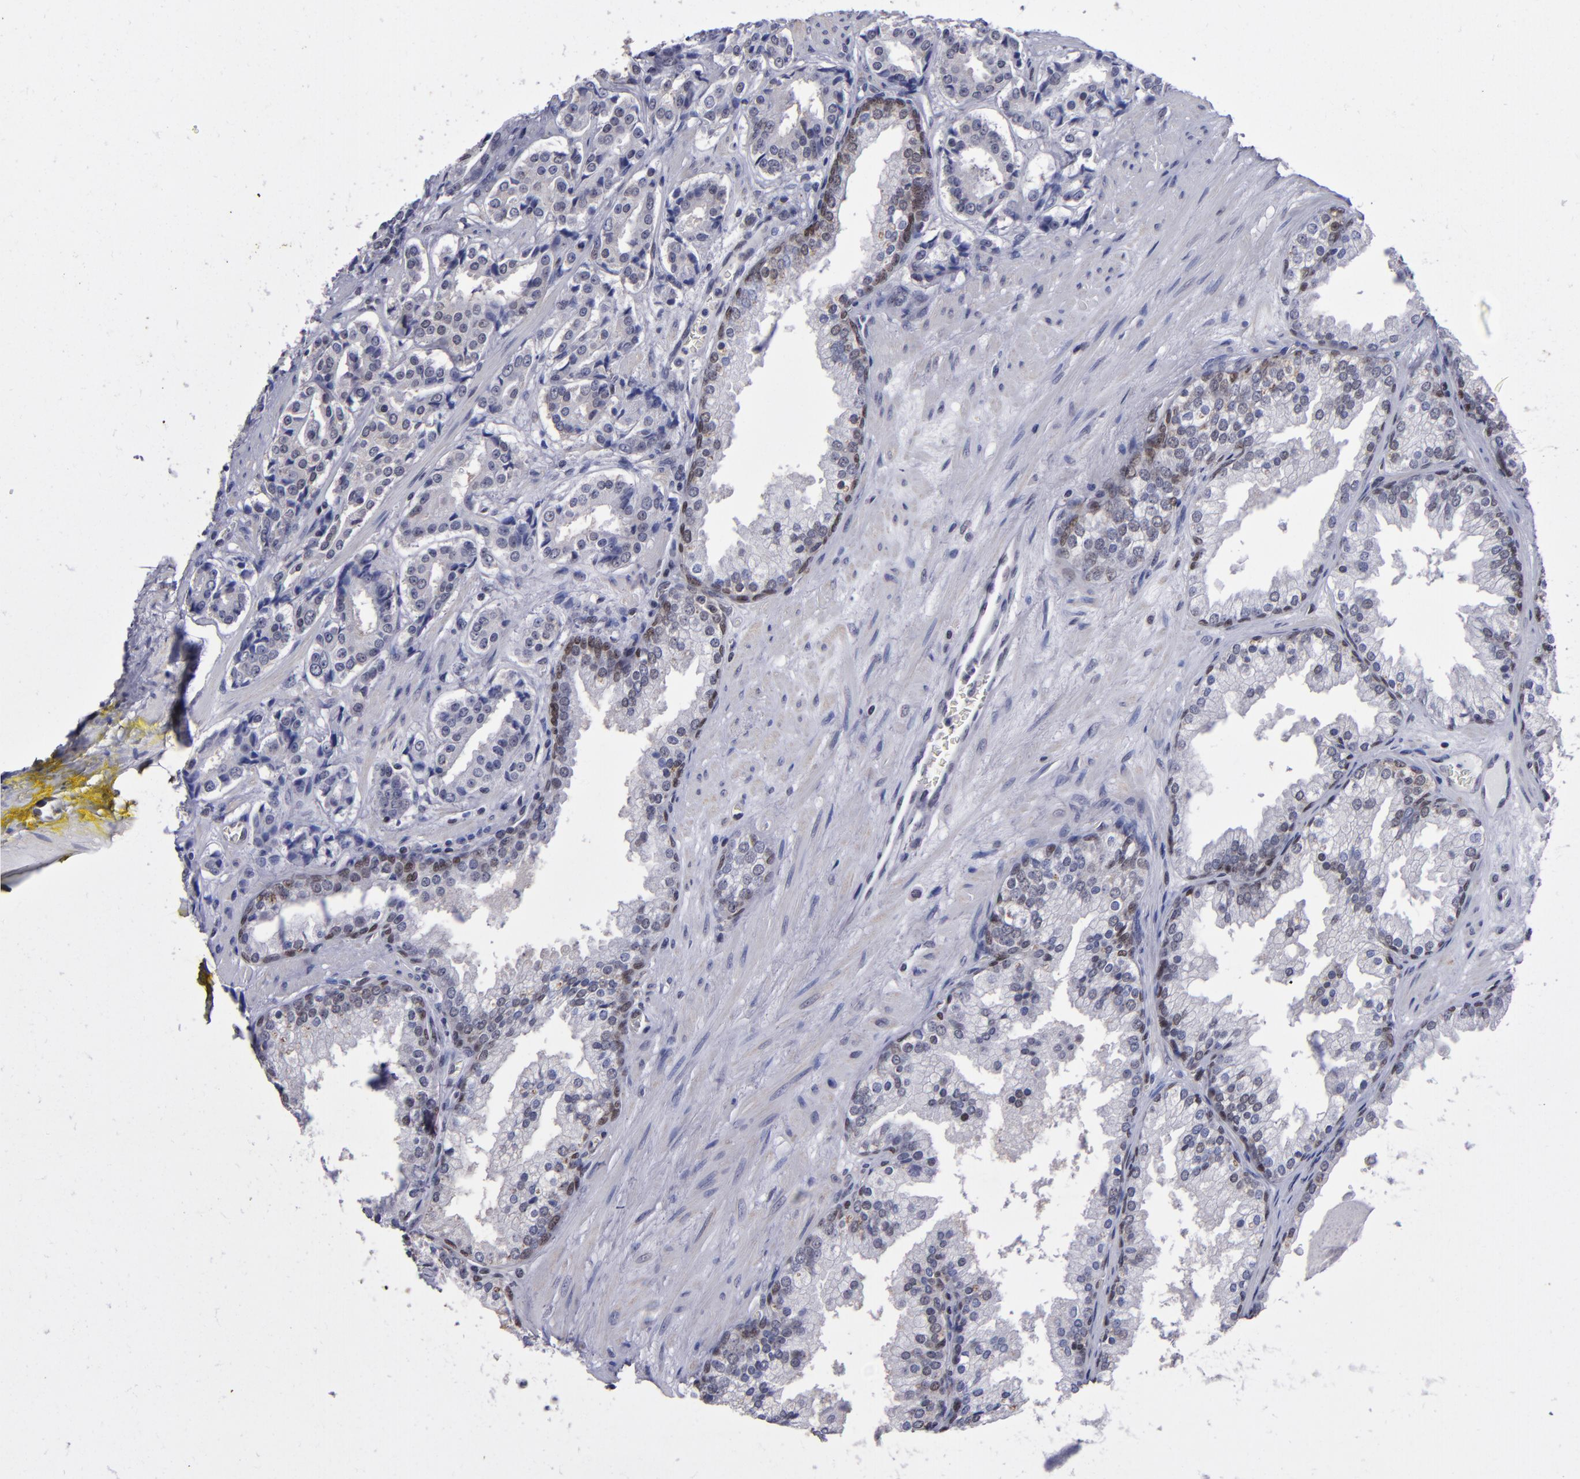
{"staining": {"intensity": "weak", "quantity": "25%-75%", "location": "cytoplasmic/membranous"}, "tissue": "prostate cancer", "cell_type": "Tumor cells", "image_type": "cancer", "snomed": [{"axis": "morphology", "description": "Adenocarcinoma, Medium grade"}, {"axis": "topography", "description": "Prostate"}], "caption": "IHC (DAB) staining of human medium-grade adenocarcinoma (prostate) shows weak cytoplasmic/membranous protein staining in approximately 25%-75% of tumor cells.", "gene": "MGMT", "patient": {"sex": "male", "age": 60}}